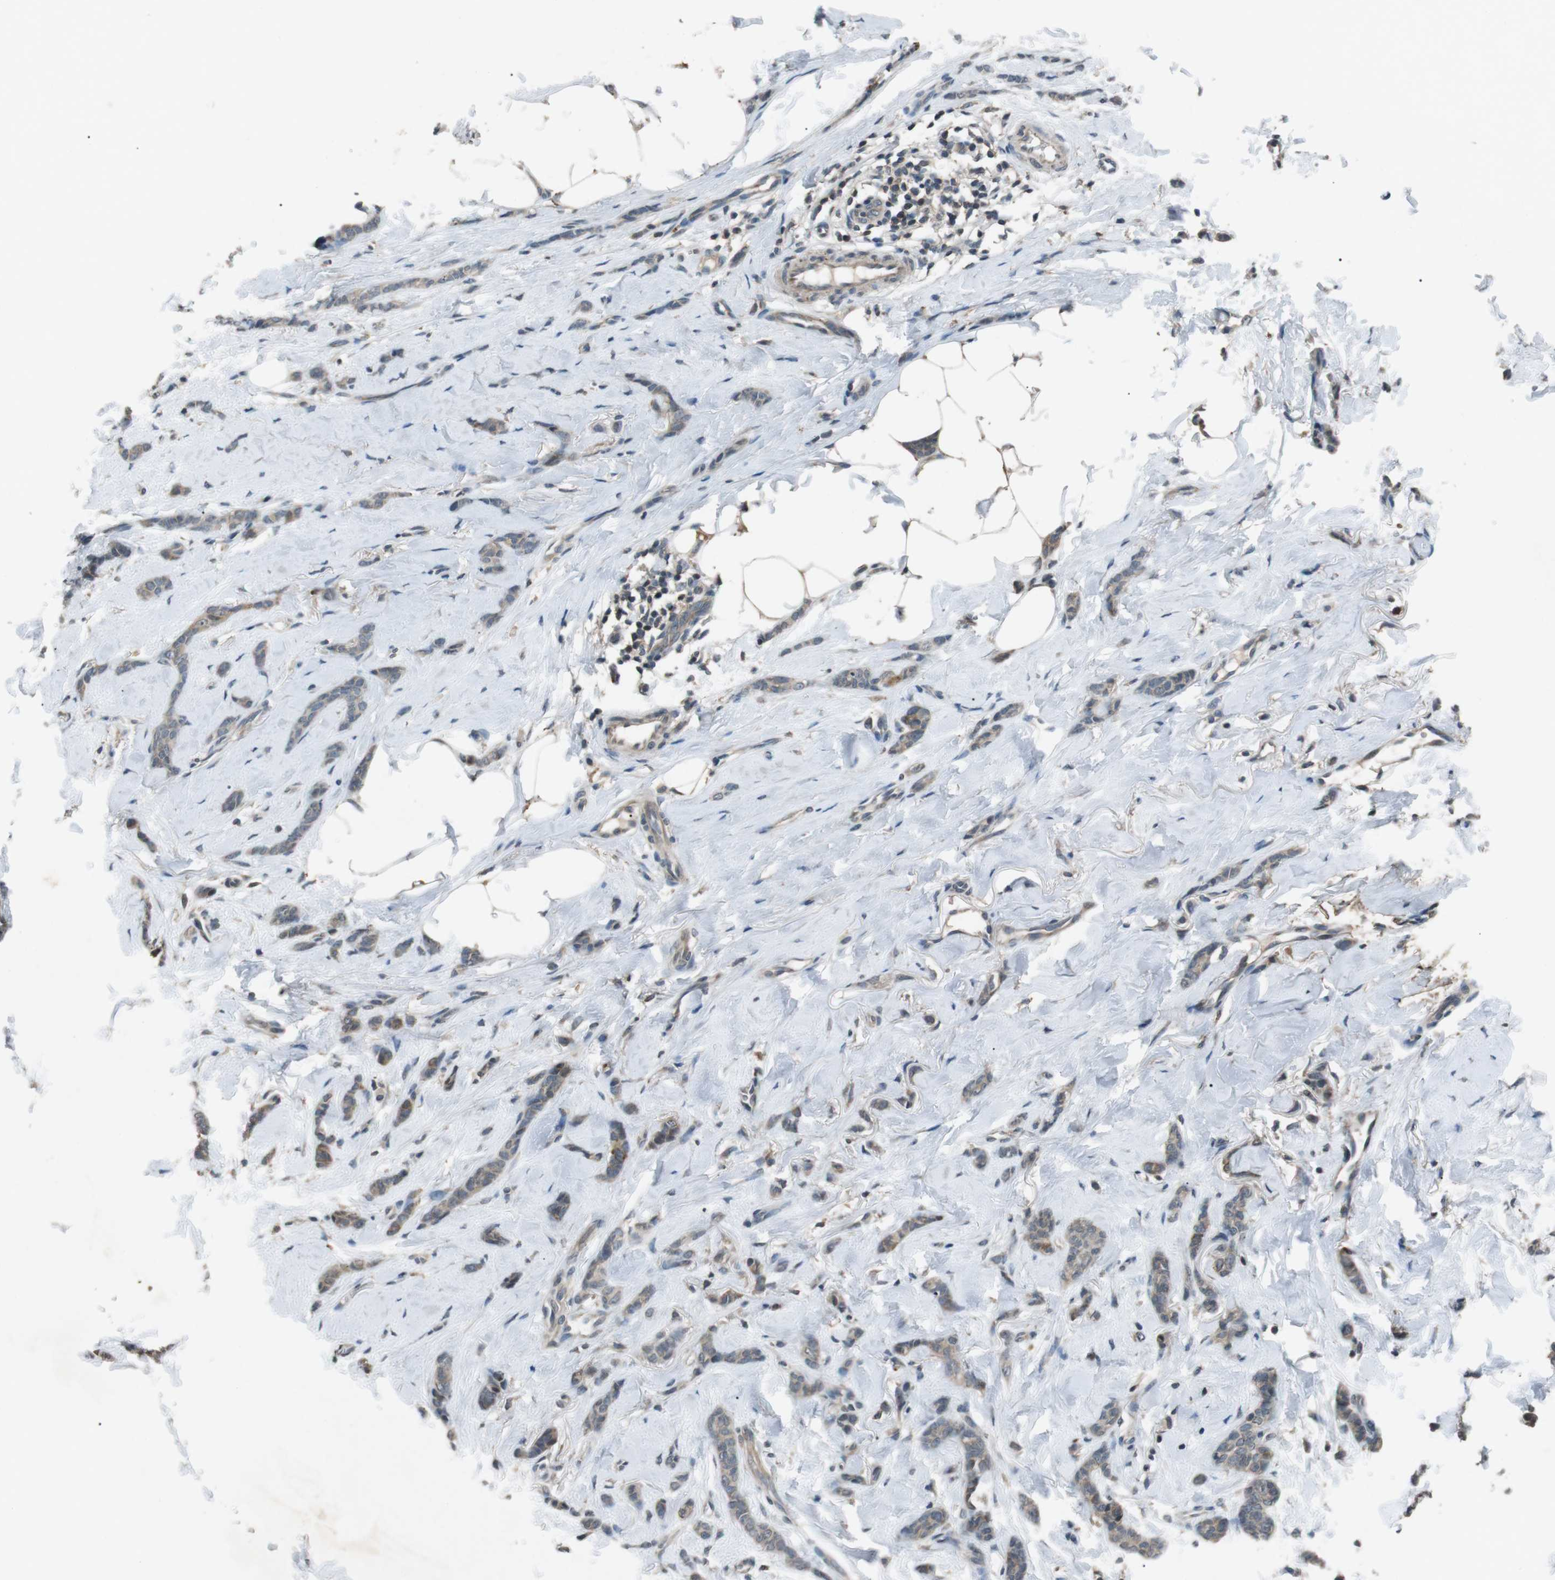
{"staining": {"intensity": "weak", "quantity": "<25%", "location": "cytoplasmic/membranous"}, "tissue": "breast cancer", "cell_type": "Tumor cells", "image_type": "cancer", "snomed": [{"axis": "morphology", "description": "Lobular carcinoma"}, {"axis": "topography", "description": "Skin"}, {"axis": "topography", "description": "Breast"}], "caption": "DAB (3,3'-diaminobenzidine) immunohistochemical staining of lobular carcinoma (breast) reveals no significant staining in tumor cells.", "gene": "NEK7", "patient": {"sex": "female", "age": 46}}